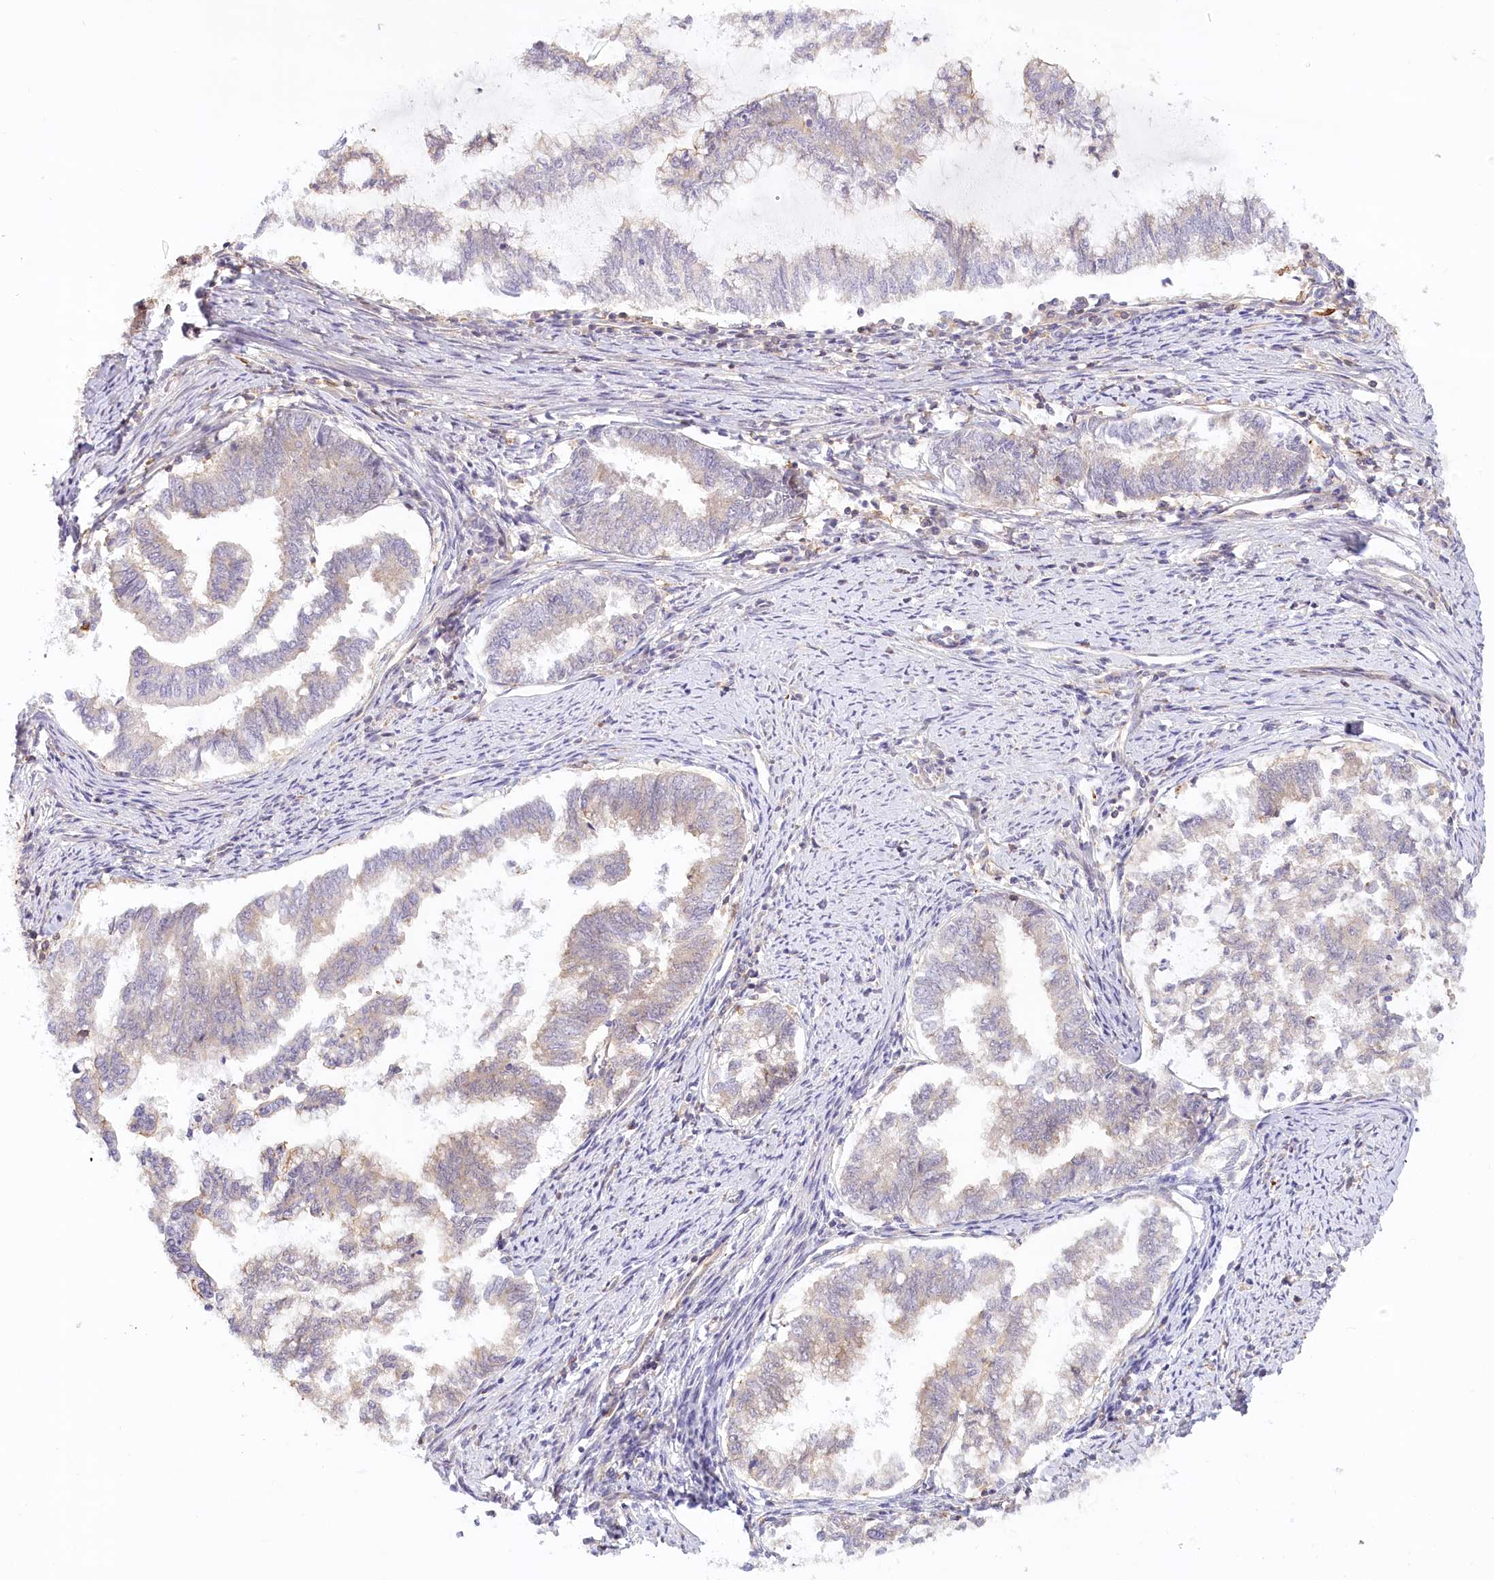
{"staining": {"intensity": "negative", "quantity": "none", "location": "none"}, "tissue": "endometrial cancer", "cell_type": "Tumor cells", "image_type": "cancer", "snomed": [{"axis": "morphology", "description": "Adenocarcinoma, NOS"}, {"axis": "topography", "description": "Endometrium"}], "caption": "IHC of endometrial cancer demonstrates no staining in tumor cells.", "gene": "UMPS", "patient": {"sex": "female", "age": 79}}